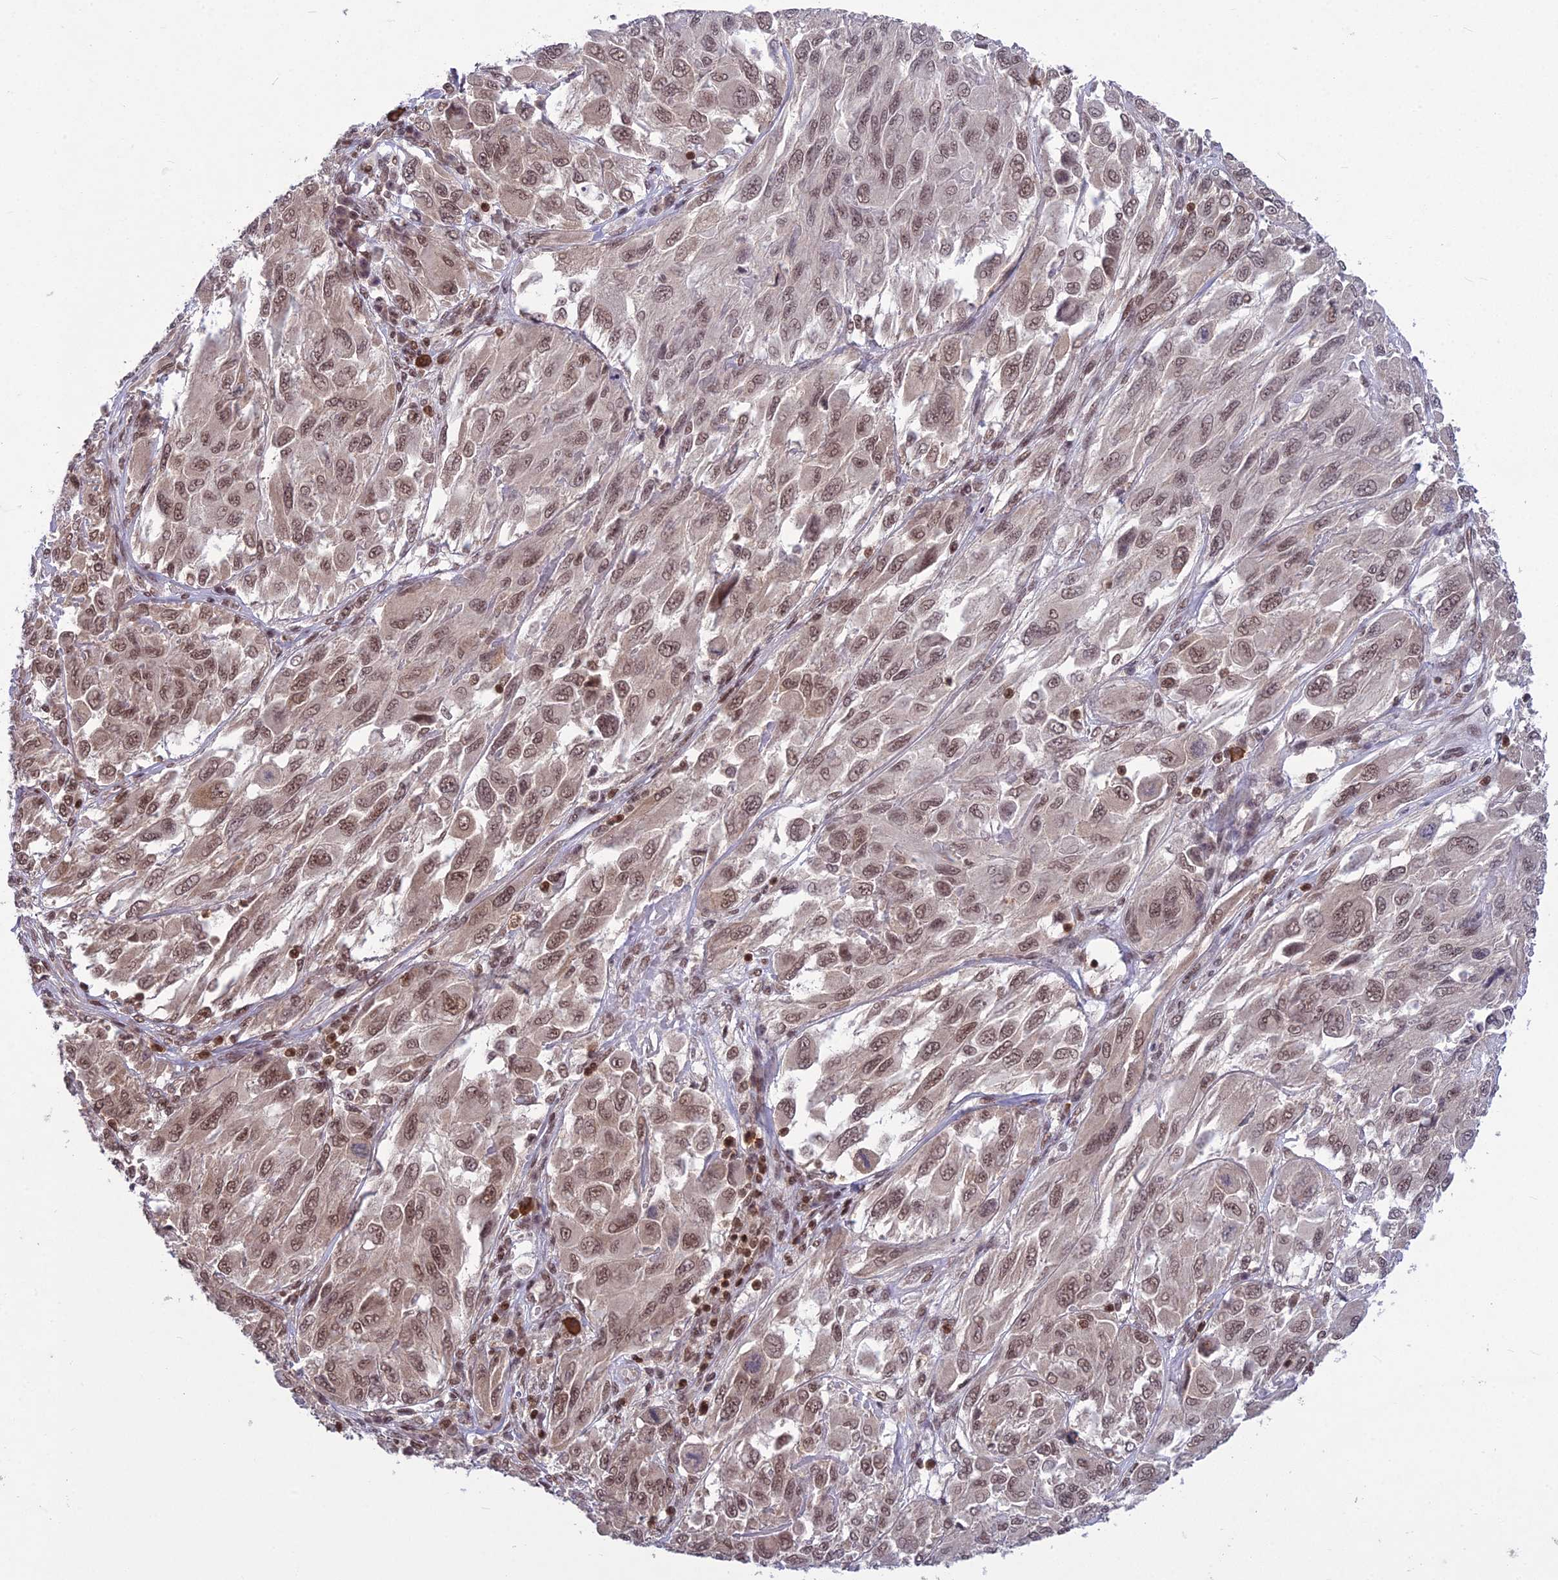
{"staining": {"intensity": "moderate", "quantity": ">75%", "location": "nuclear"}, "tissue": "melanoma", "cell_type": "Tumor cells", "image_type": "cancer", "snomed": [{"axis": "morphology", "description": "Malignant melanoma, NOS"}, {"axis": "topography", "description": "Skin"}], "caption": "A medium amount of moderate nuclear staining is appreciated in about >75% of tumor cells in malignant melanoma tissue.", "gene": "GMEB1", "patient": {"sex": "female", "age": 91}}